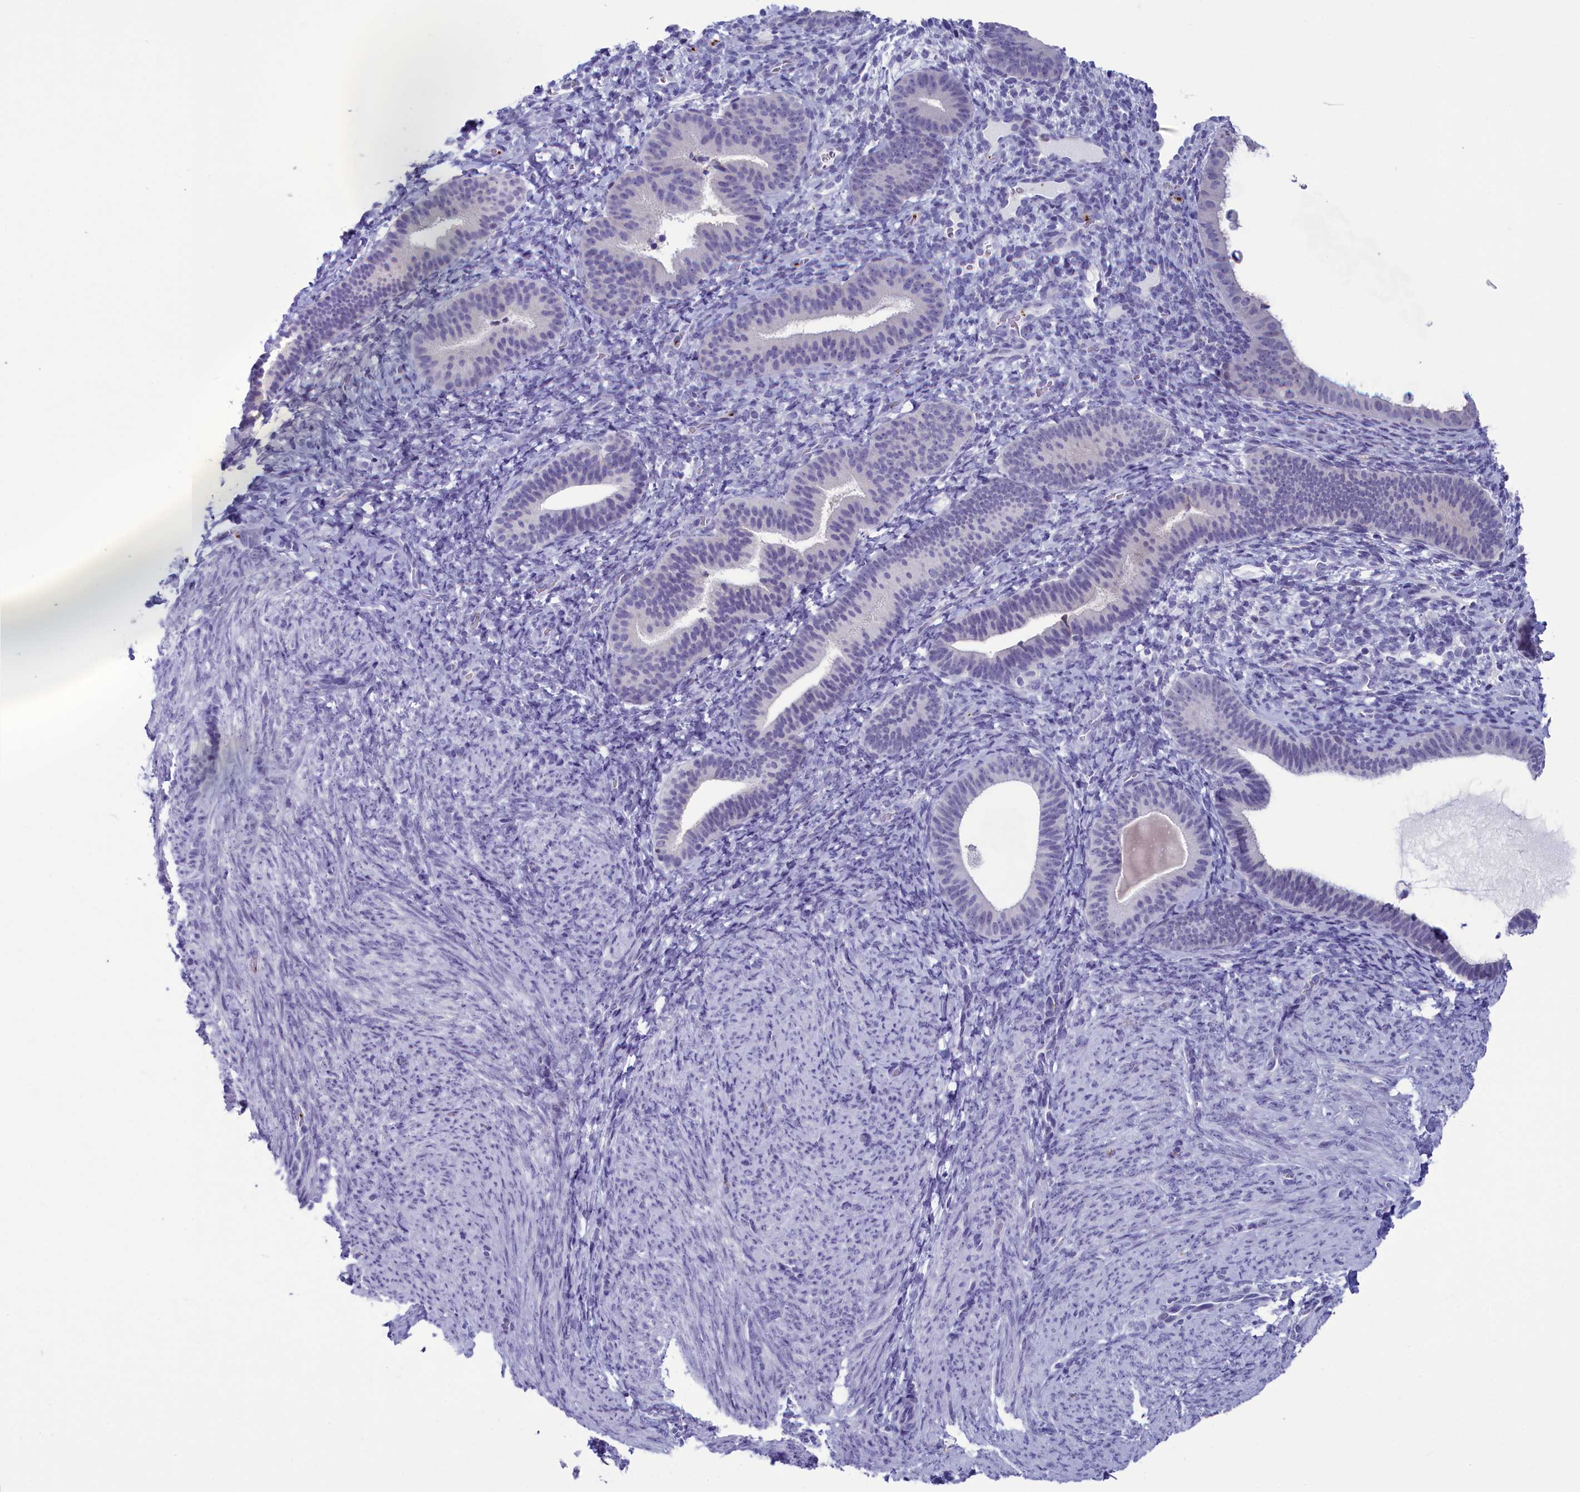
{"staining": {"intensity": "negative", "quantity": "none", "location": "none"}, "tissue": "endometrium", "cell_type": "Cells in endometrial stroma", "image_type": "normal", "snomed": [{"axis": "morphology", "description": "Normal tissue, NOS"}, {"axis": "topography", "description": "Endometrium"}], "caption": "Immunohistochemical staining of normal endometrium demonstrates no significant staining in cells in endometrial stroma.", "gene": "AIFM2", "patient": {"sex": "female", "age": 65}}